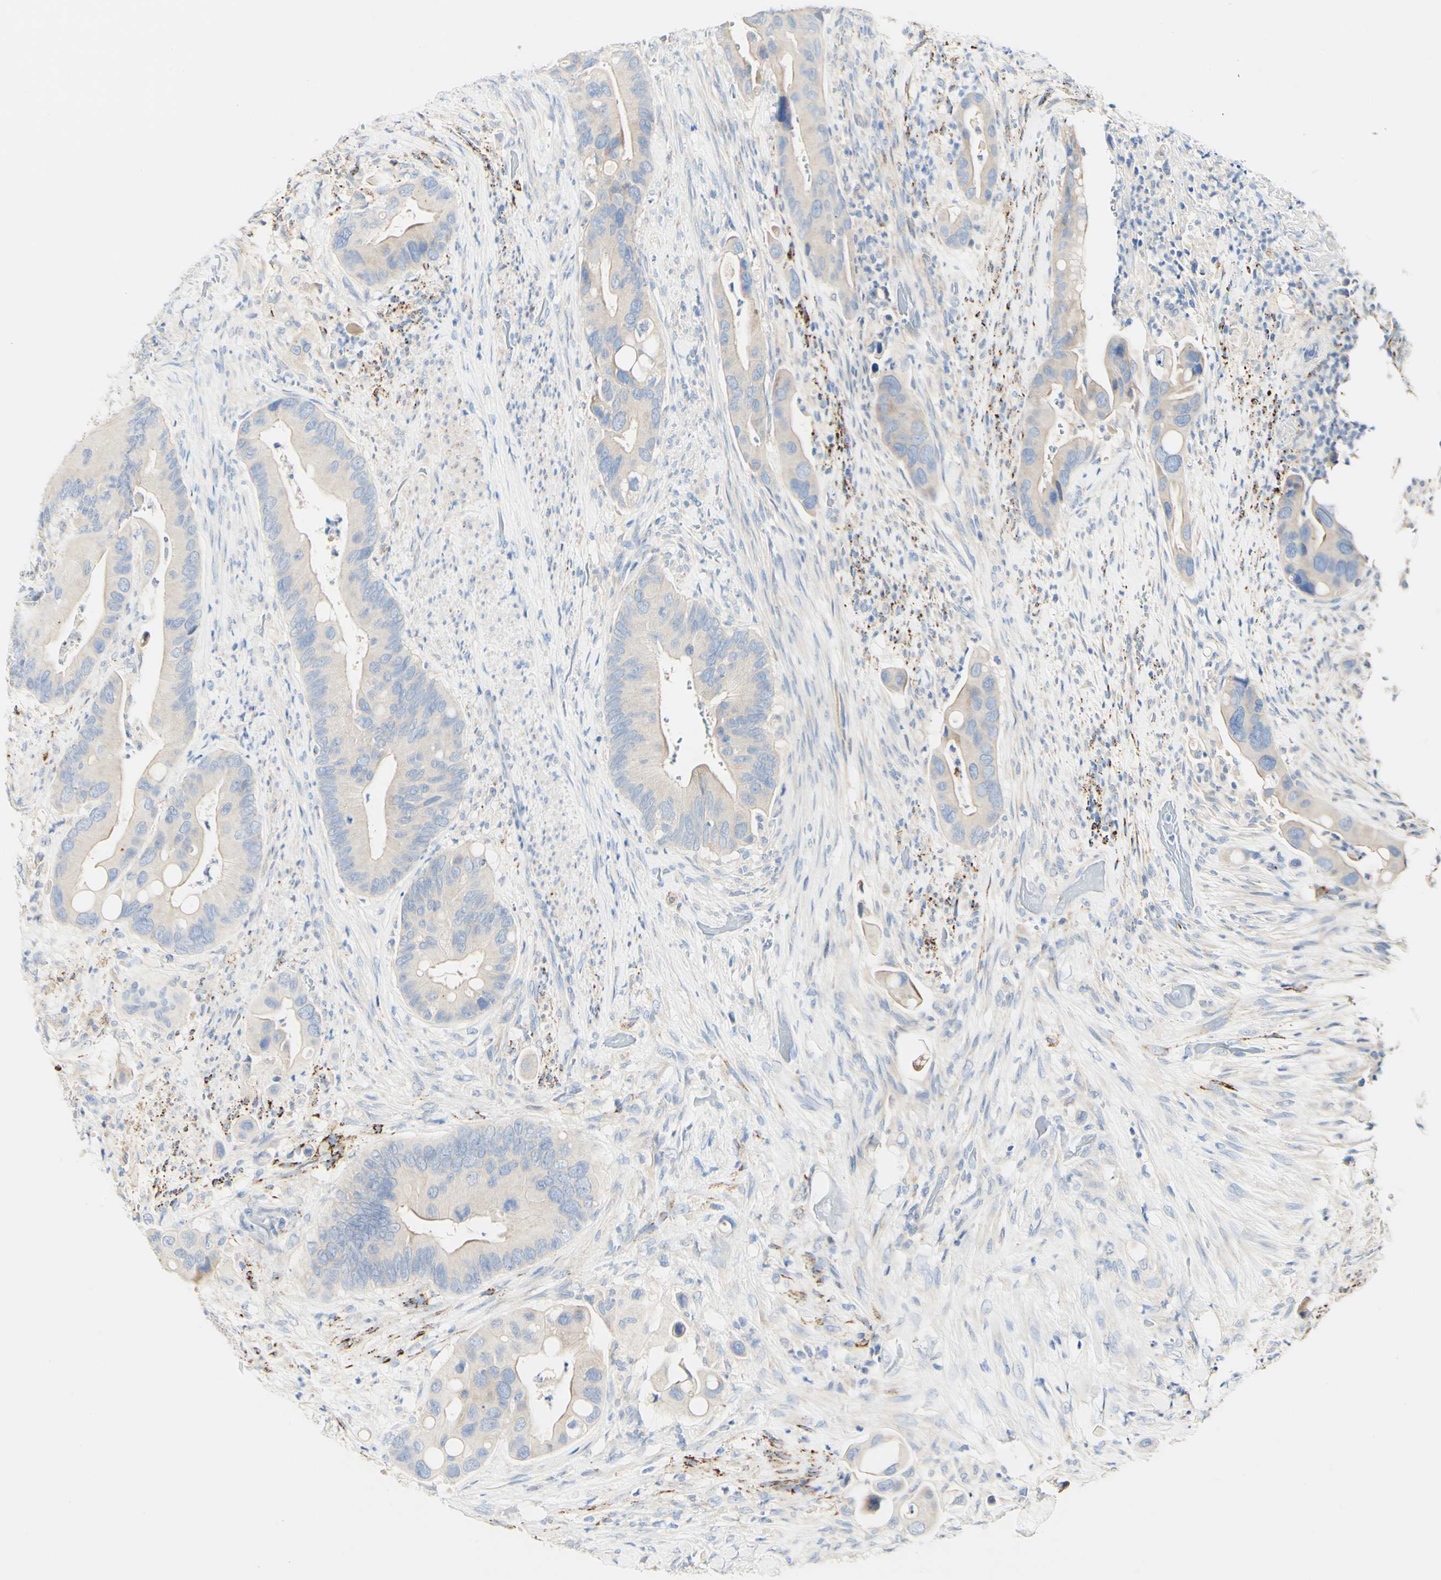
{"staining": {"intensity": "weak", "quantity": "25%-75%", "location": "cytoplasmic/membranous"}, "tissue": "colorectal cancer", "cell_type": "Tumor cells", "image_type": "cancer", "snomed": [{"axis": "morphology", "description": "Adenocarcinoma, NOS"}, {"axis": "topography", "description": "Rectum"}], "caption": "The photomicrograph reveals staining of colorectal adenocarcinoma, revealing weak cytoplasmic/membranous protein expression (brown color) within tumor cells.", "gene": "FGF4", "patient": {"sex": "female", "age": 57}}